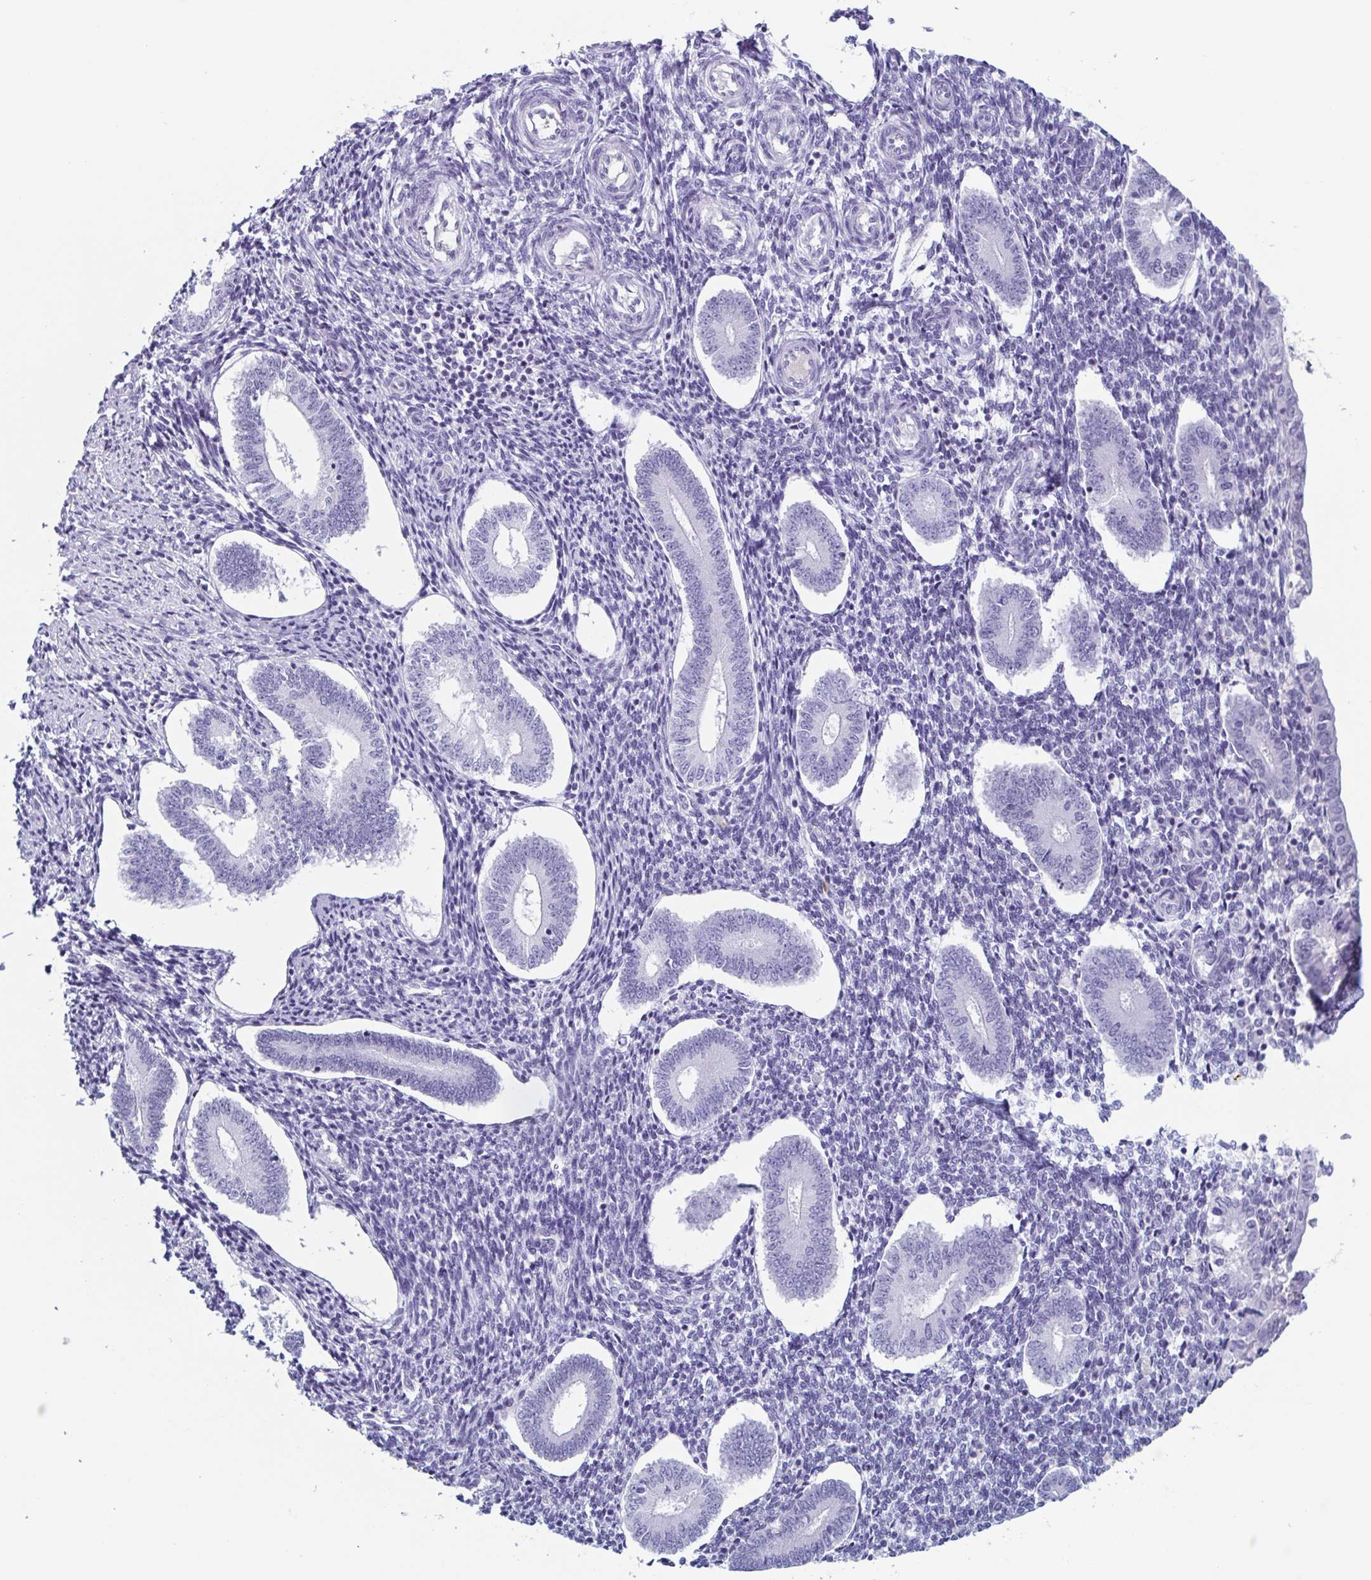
{"staining": {"intensity": "negative", "quantity": "none", "location": "none"}, "tissue": "endometrium", "cell_type": "Cells in endometrial stroma", "image_type": "normal", "snomed": [{"axis": "morphology", "description": "Normal tissue, NOS"}, {"axis": "topography", "description": "Endometrium"}], "caption": "This photomicrograph is of benign endometrium stained with IHC to label a protein in brown with the nuclei are counter-stained blue. There is no positivity in cells in endometrial stroma. (DAB (3,3'-diaminobenzidine) immunohistochemistry, high magnification).", "gene": "BPI", "patient": {"sex": "female", "age": 40}}